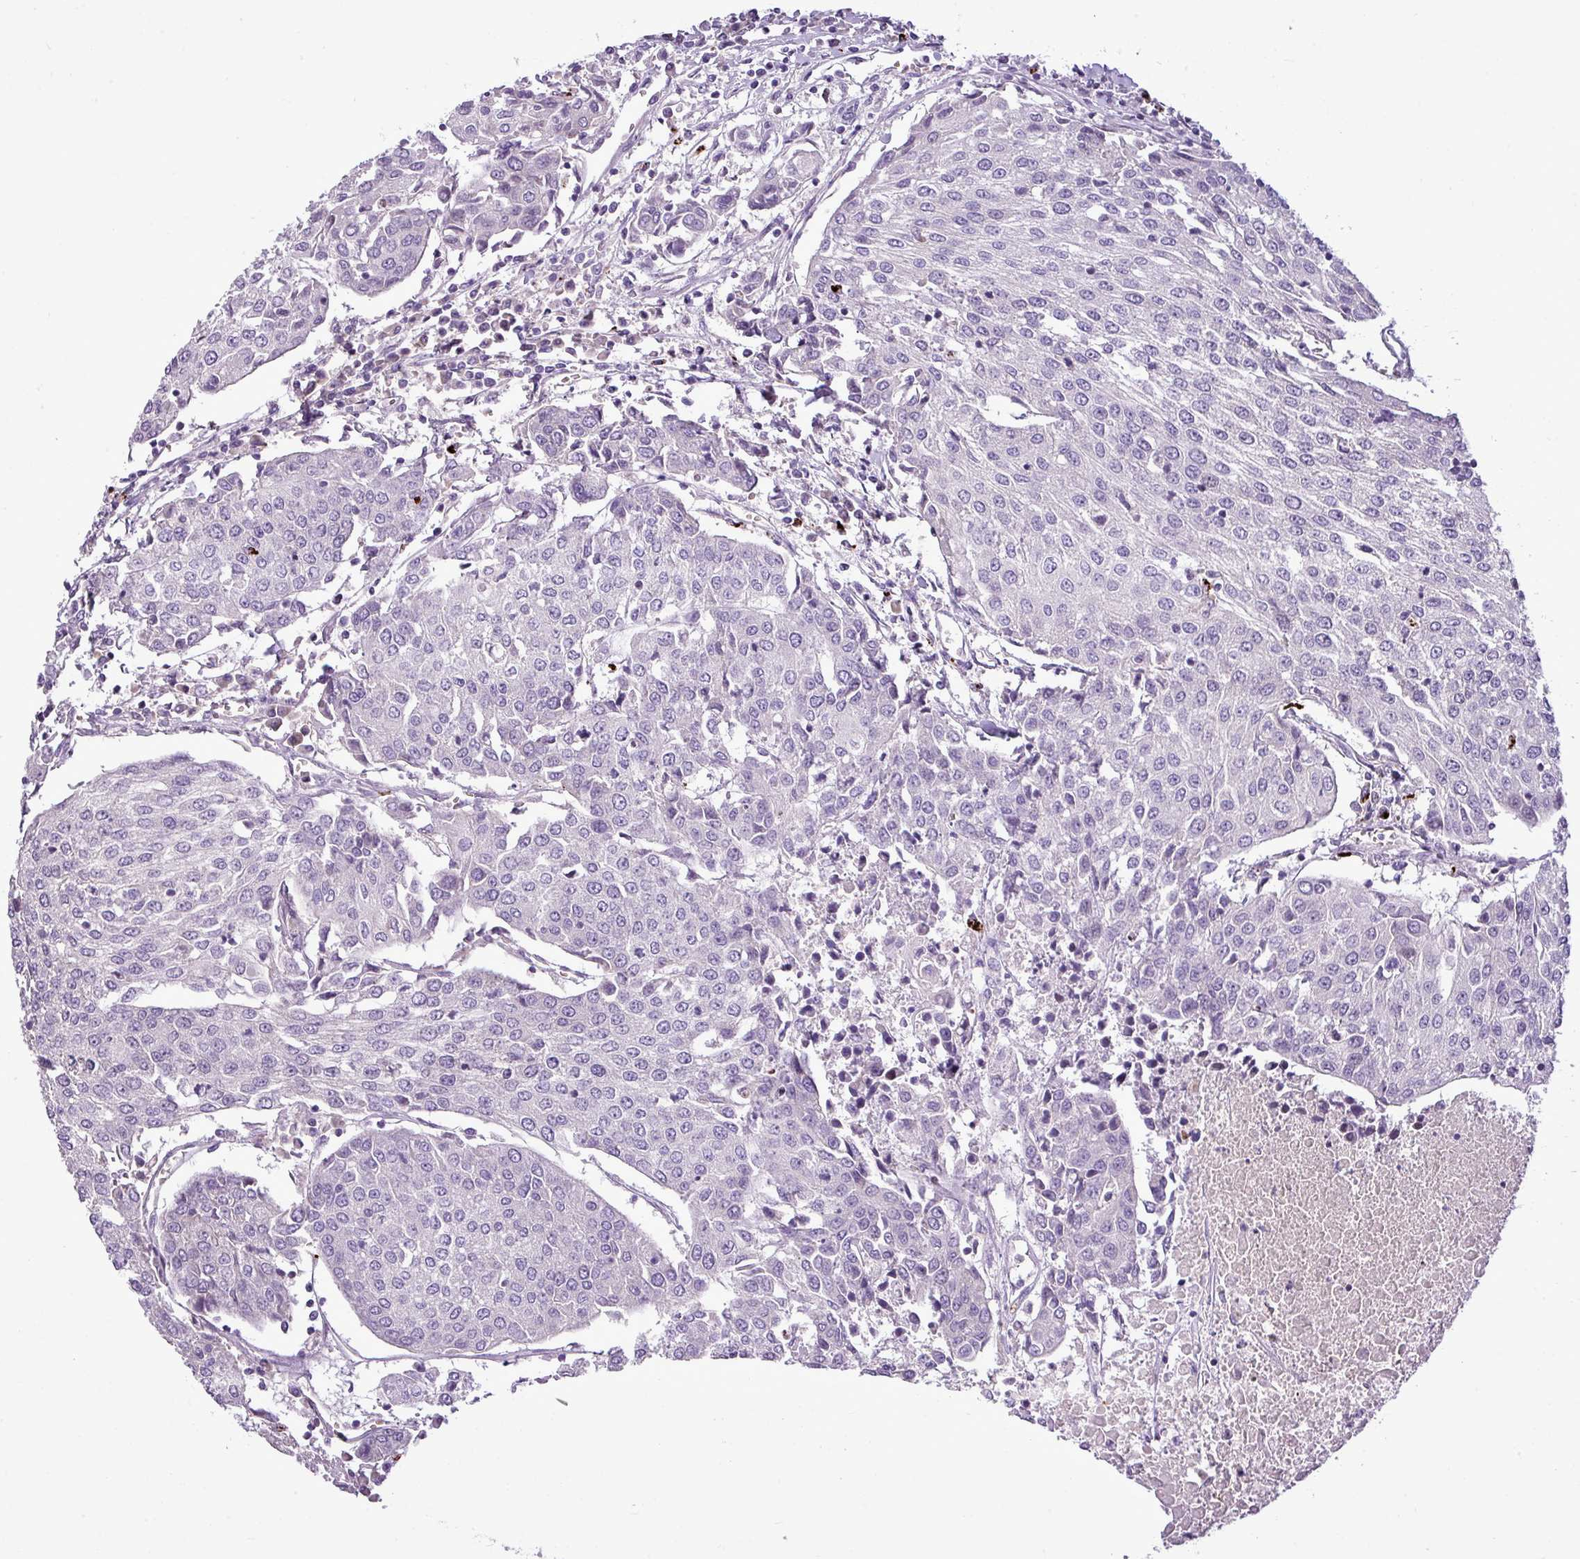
{"staining": {"intensity": "negative", "quantity": "none", "location": "none"}, "tissue": "urothelial cancer", "cell_type": "Tumor cells", "image_type": "cancer", "snomed": [{"axis": "morphology", "description": "Urothelial carcinoma, High grade"}, {"axis": "topography", "description": "Urinary bladder"}], "caption": "Immunohistochemistry of human high-grade urothelial carcinoma exhibits no positivity in tumor cells.", "gene": "IL17A", "patient": {"sex": "female", "age": 85}}